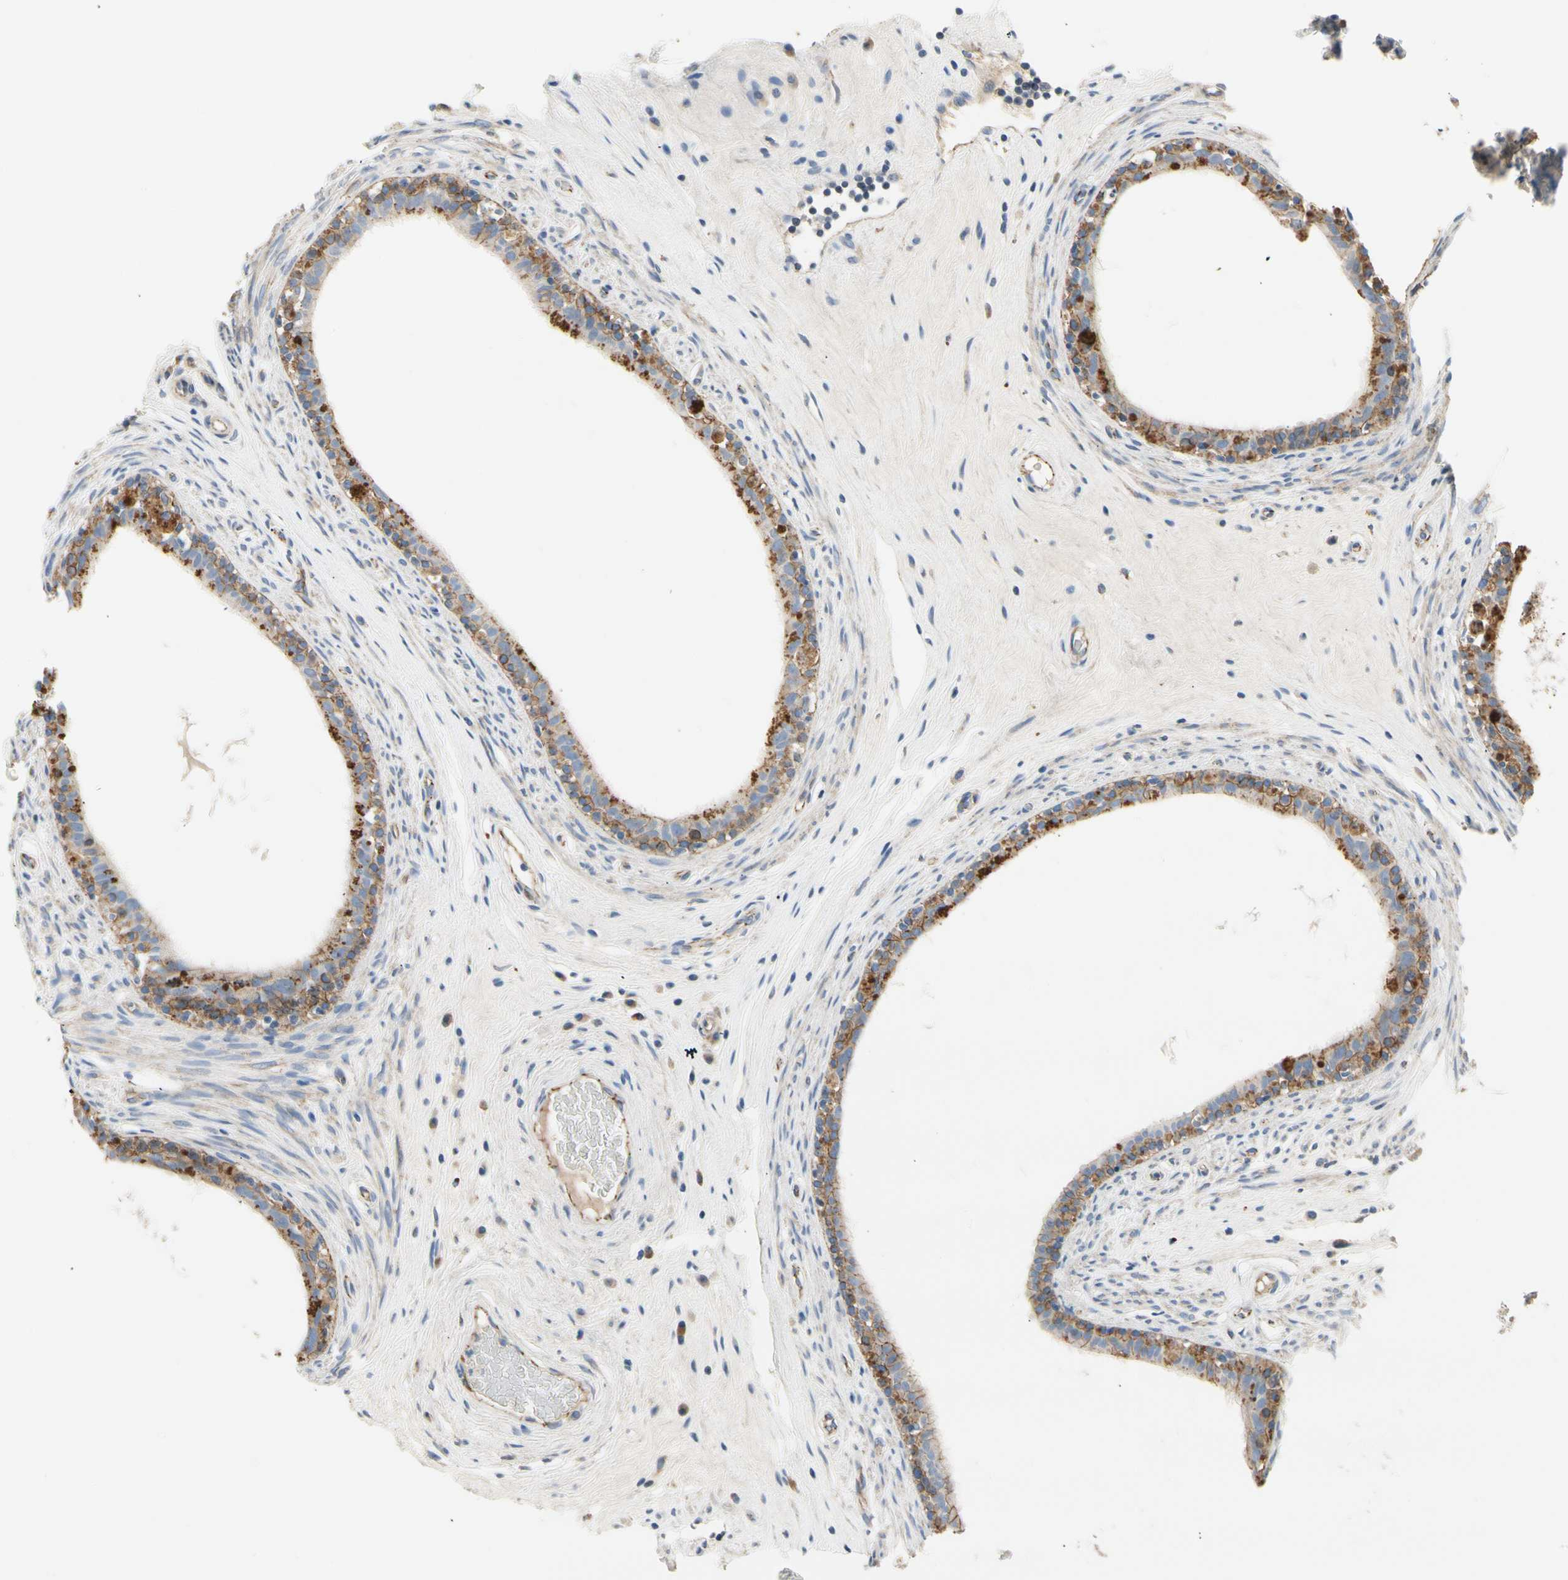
{"staining": {"intensity": "weak", "quantity": "25%-75%", "location": "cytoplasmic/membranous"}, "tissue": "epididymis", "cell_type": "Glandular cells", "image_type": "normal", "snomed": [{"axis": "morphology", "description": "Normal tissue, NOS"}, {"axis": "morphology", "description": "Inflammation, NOS"}, {"axis": "topography", "description": "Epididymis"}], "caption": "Protein analysis of normal epididymis demonstrates weak cytoplasmic/membranous expression in about 25%-75% of glandular cells. The staining is performed using DAB brown chromogen to label protein expression. The nuclei are counter-stained blue using hematoxylin.", "gene": "LGR6", "patient": {"sex": "male", "age": 84}}